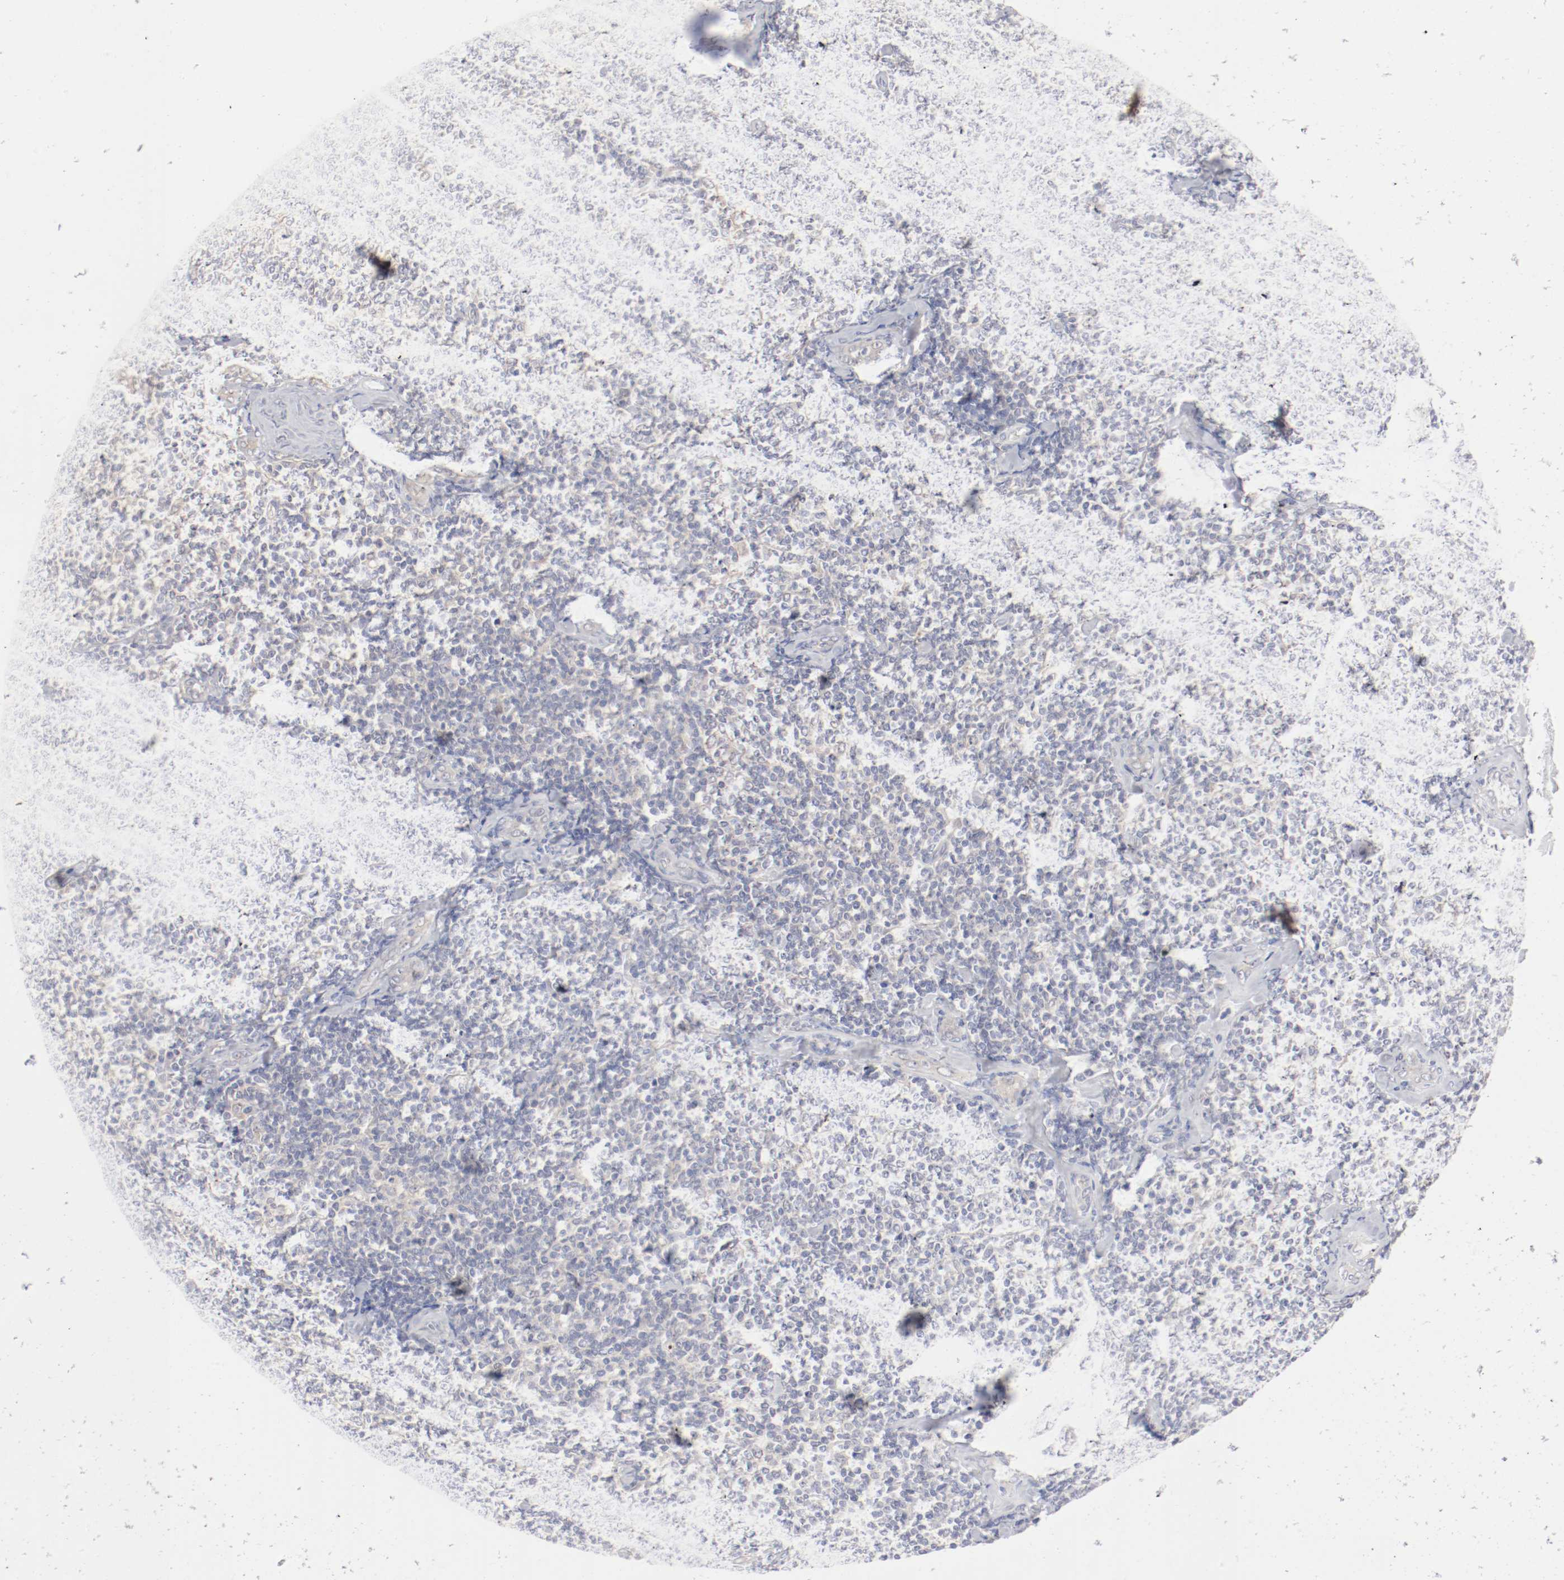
{"staining": {"intensity": "weak", "quantity": "25%-75%", "location": "cytoplasmic/membranous"}, "tissue": "lymphoma", "cell_type": "Tumor cells", "image_type": "cancer", "snomed": [{"axis": "morphology", "description": "Malignant lymphoma, non-Hodgkin's type, Low grade"}, {"axis": "topography", "description": "Lymph node"}], "caption": "This image shows lymphoma stained with immunohistochemistry (IHC) to label a protein in brown. The cytoplasmic/membranous of tumor cells show weak positivity for the protein. Nuclei are counter-stained blue.", "gene": "DNAL4", "patient": {"sex": "female", "age": 56}}